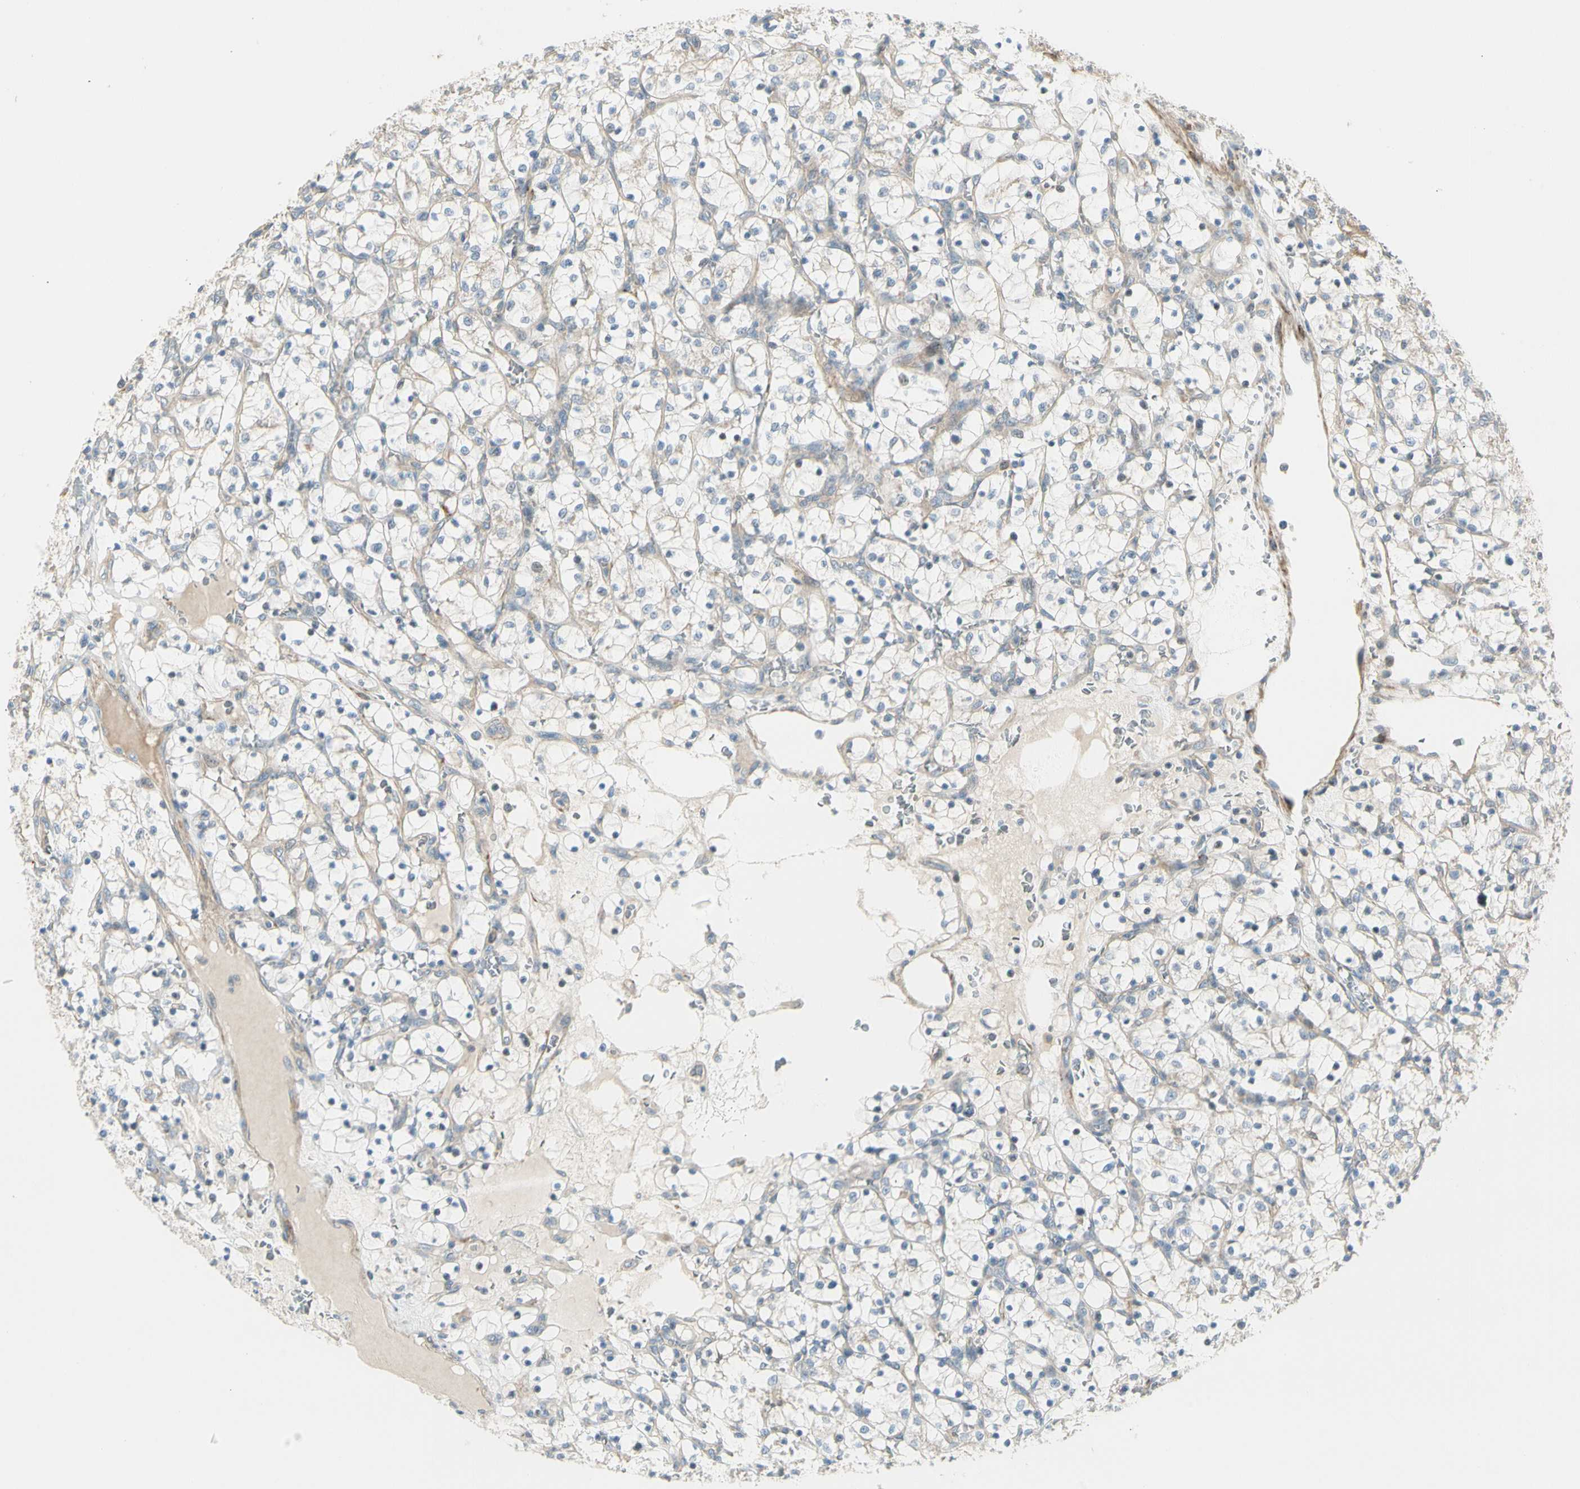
{"staining": {"intensity": "negative", "quantity": "none", "location": "none"}, "tissue": "renal cancer", "cell_type": "Tumor cells", "image_type": "cancer", "snomed": [{"axis": "morphology", "description": "Adenocarcinoma, NOS"}, {"axis": "topography", "description": "Kidney"}], "caption": "Immunohistochemistry micrograph of neoplastic tissue: adenocarcinoma (renal) stained with DAB exhibits no significant protein staining in tumor cells.", "gene": "ADGRA3", "patient": {"sex": "female", "age": 69}}